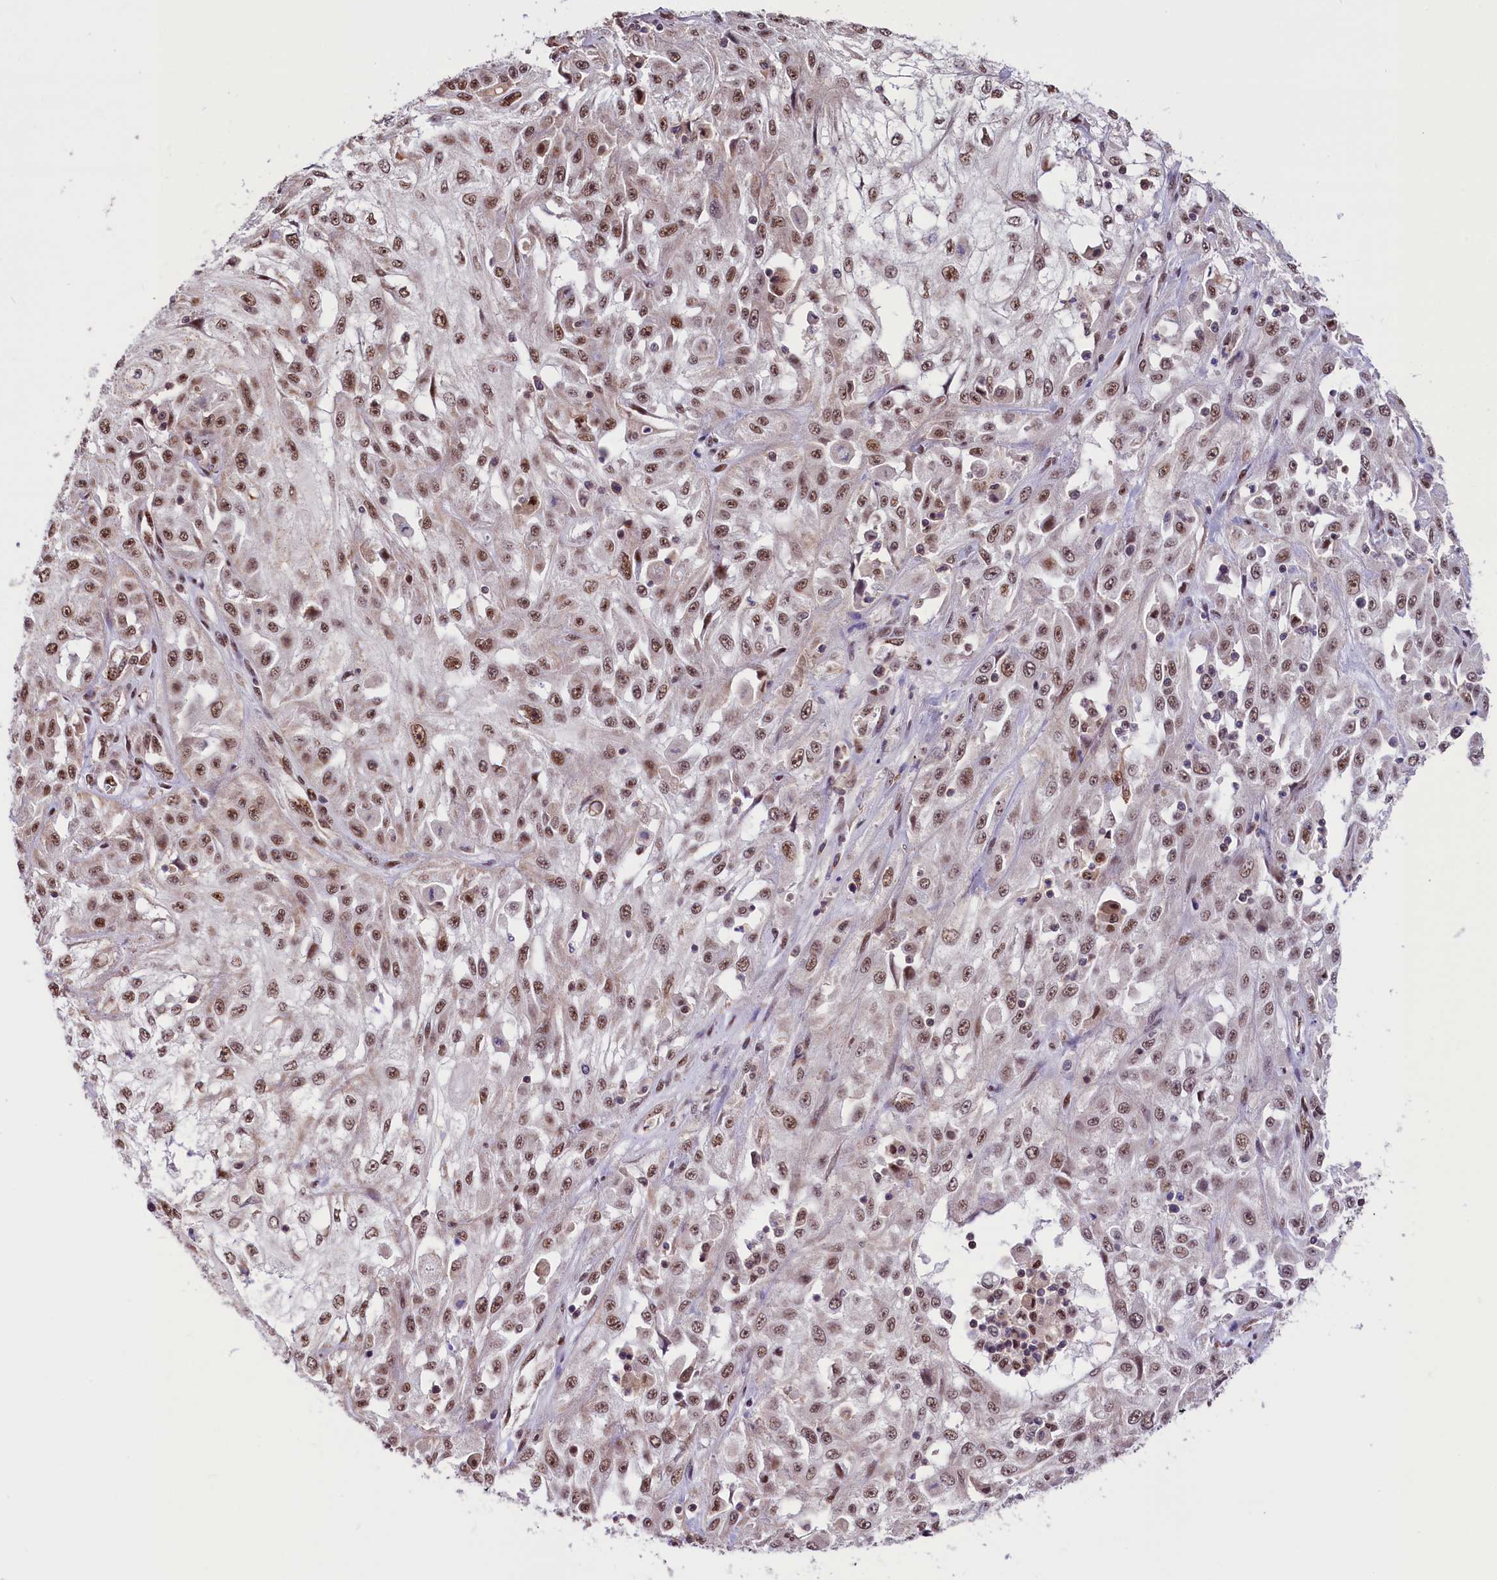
{"staining": {"intensity": "moderate", "quantity": ">75%", "location": "nuclear"}, "tissue": "skin cancer", "cell_type": "Tumor cells", "image_type": "cancer", "snomed": [{"axis": "morphology", "description": "Squamous cell carcinoma, NOS"}, {"axis": "morphology", "description": "Squamous cell carcinoma, metastatic, NOS"}, {"axis": "topography", "description": "Skin"}, {"axis": "topography", "description": "Lymph node"}], "caption": "Immunohistochemistry of metastatic squamous cell carcinoma (skin) exhibits medium levels of moderate nuclear positivity in approximately >75% of tumor cells. The staining was performed using DAB (3,3'-diaminobenzidine), with brown indicating positive protein expression. Nuclei are stained blue with hematoxylin.", "gene": "MRPL54", "patient": {"sex": "male", "age": 75}}